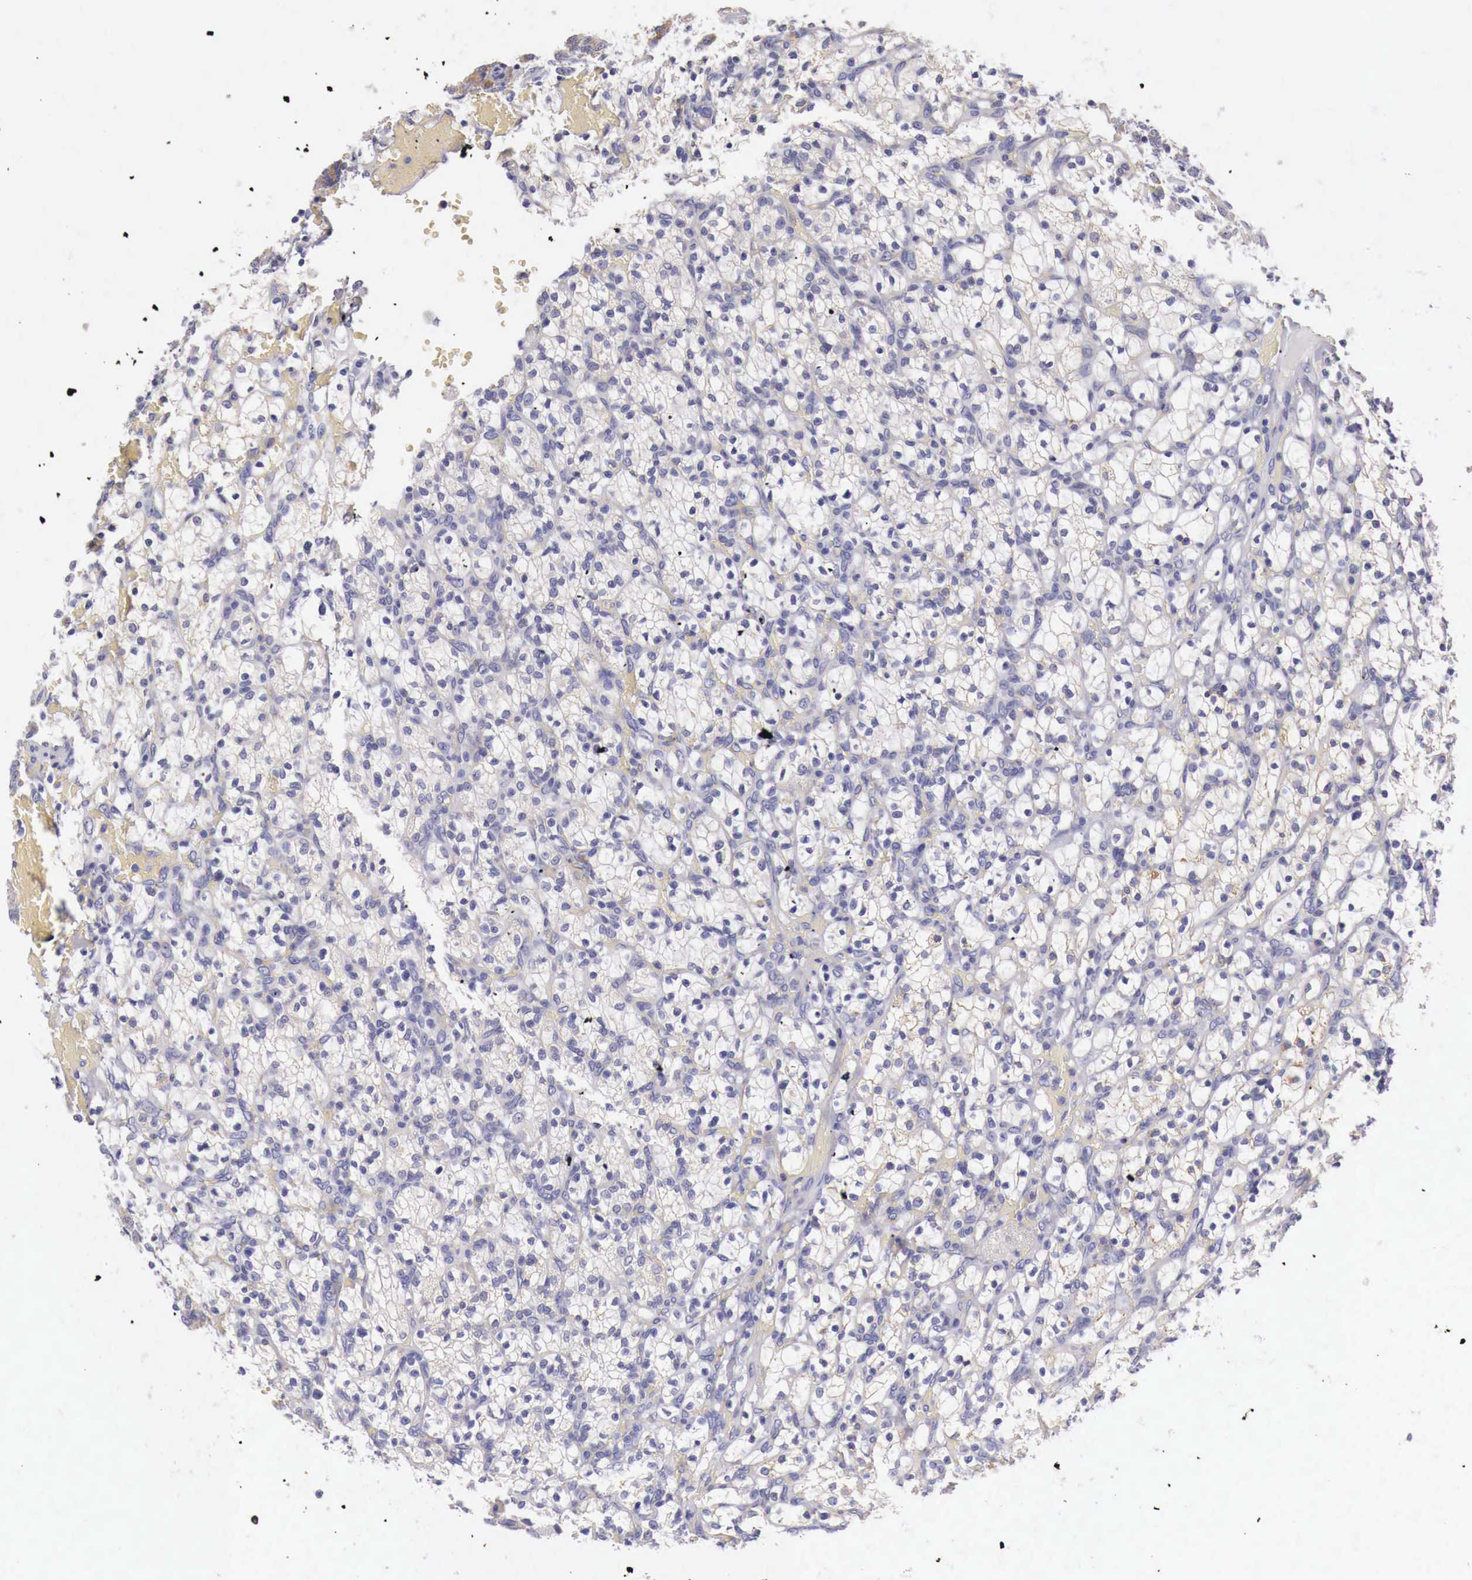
{"staining": {"intensity": "weak", "quantity": "25%-75%", "location": "cytoplasmic/membranous"}, "tissue": "renal cancer", "cell_type": "Tumor cells", "image_type": "cancer", "snomed": [{"axis": "morphology", "description": "Adenocarcinoma, NOS"}, {"axis": "topography", "description": "Kidney"}], "caption": "Renal cancer (adenocarcinoma) stained with DAB immunohistochemistry displays low levels of weak cytoplasmic/membranous expression in approximately 25%-75% of tumor cells.", "gene": "NREP", "patient": {"sex": "female", "age": 83}}